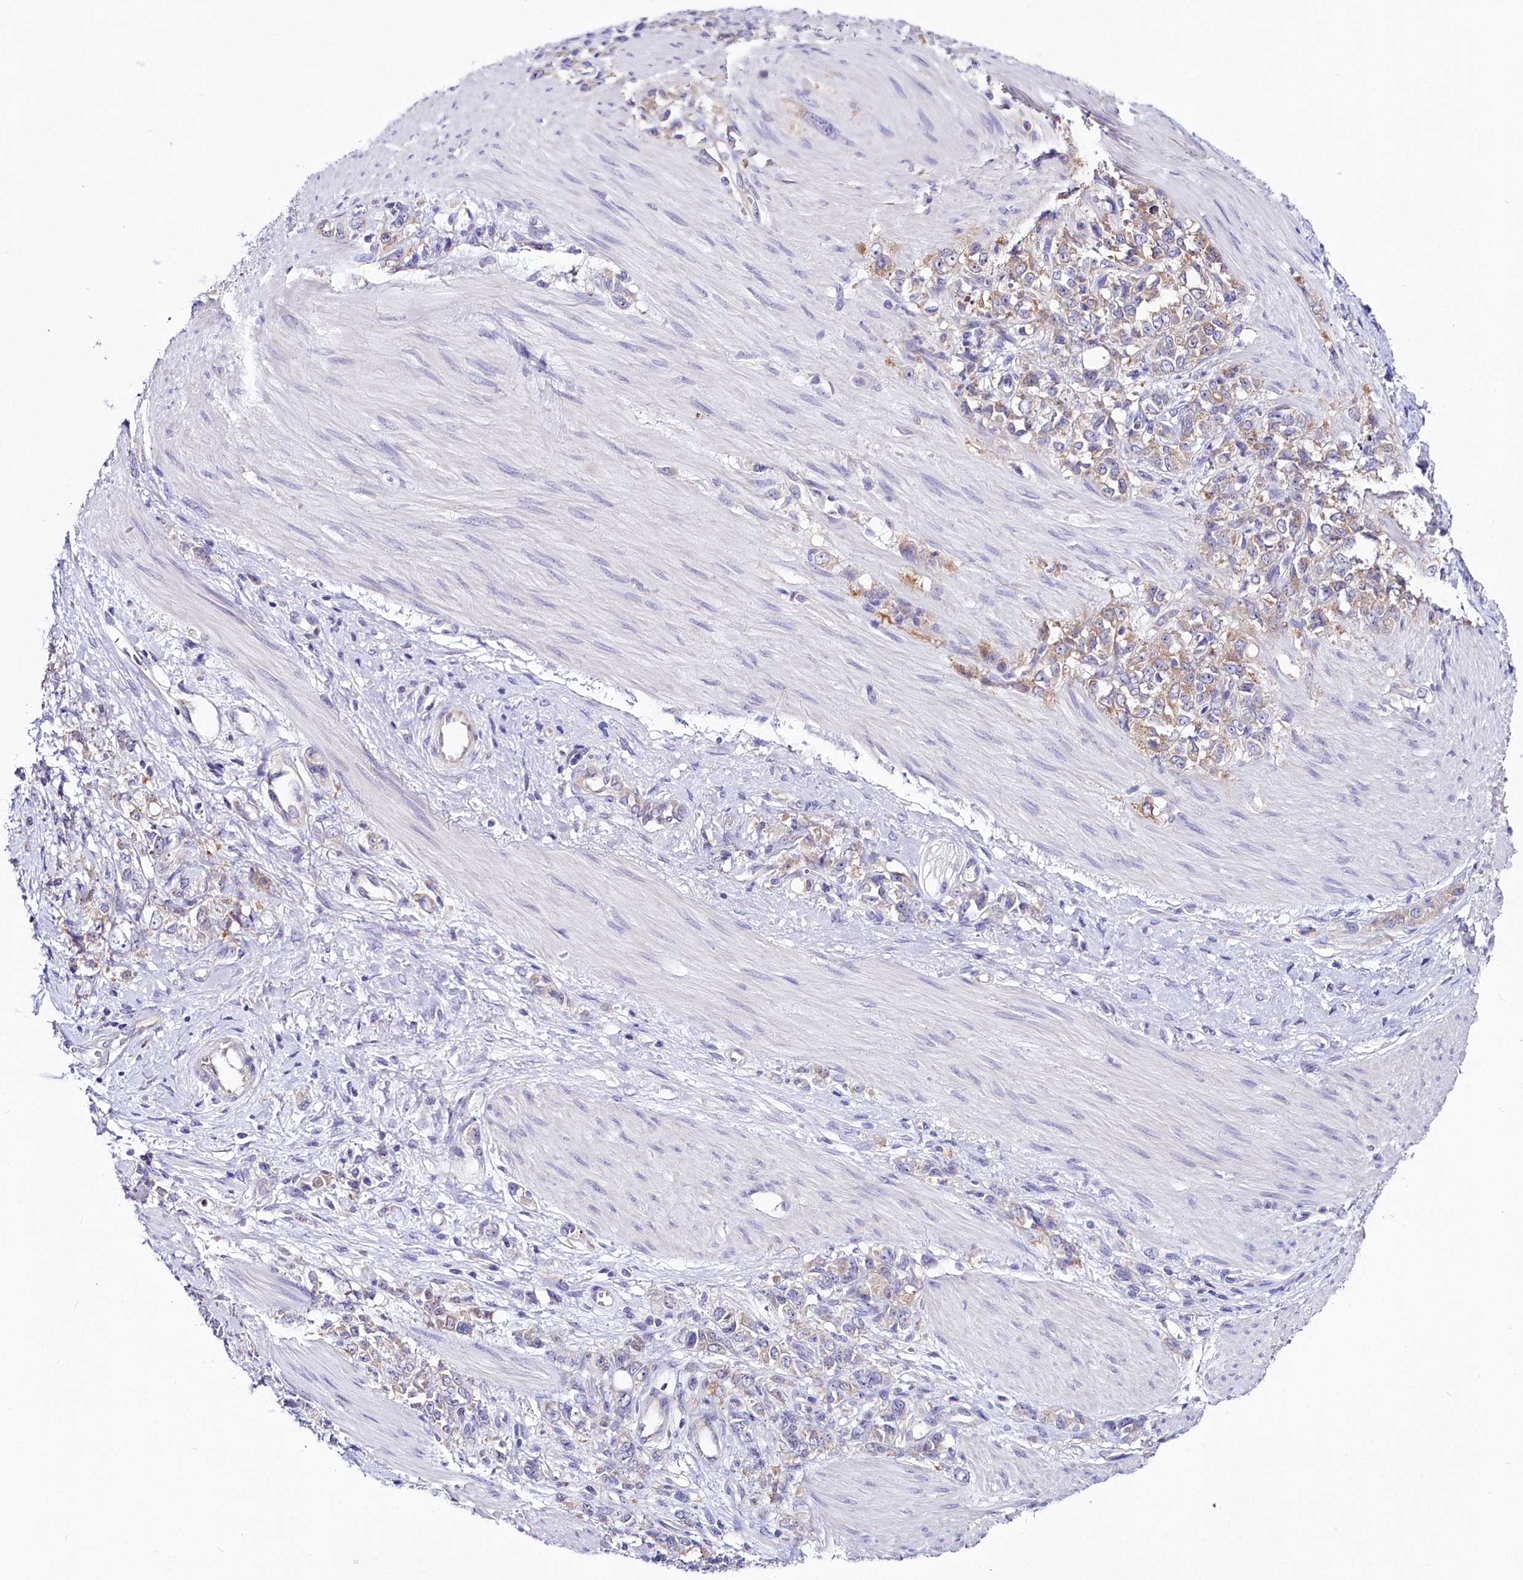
{"staining": {"intensity": "weak", "quantity": "25%-75%", "location": "cytoplasmic/membranous"}, "tissue": "stomach cancer", "cell_type": "Tumor cells", "image_type": "cancer", "snomed": [{"axis": "morphology", "description": "Adenocarcinoma, NOS"}, {"axis": "topography", "description": "Stomach"}], "caption": "The immunohistochemical stain highlights weak cytoplasmic/membranous positivity in tumor cells of adenocarcinoma (stomach) tissue.", "gene": "ABHD5", "patient": {"sex": "female", "age": 76}}